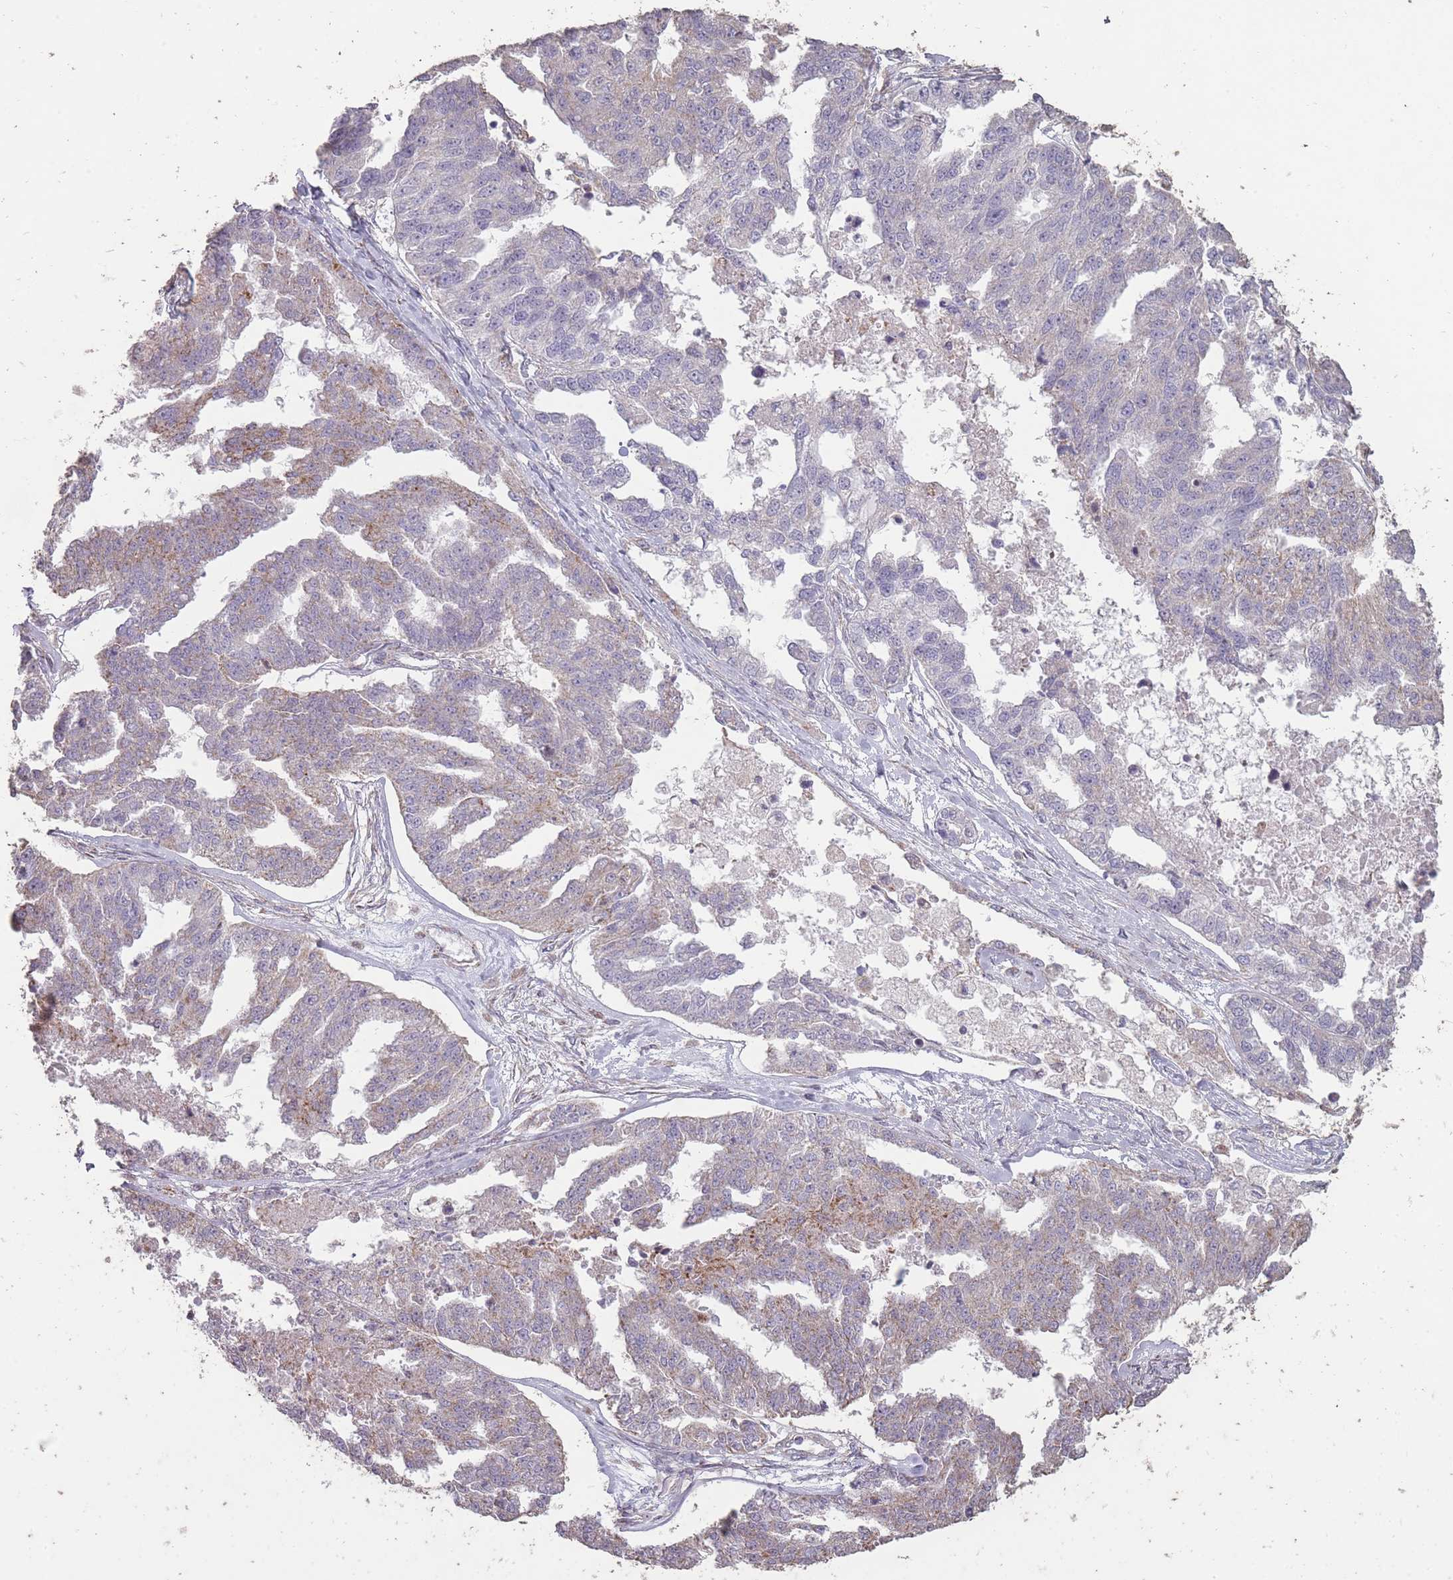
{"staining": {"intensity": "weak", "quantity": "<25%", "location": "cytoplasmic/membranous"}, "tissue": "ovarian cancer", "cell_type": "Tumor cells", "image_type": "cancer", "snomed": [{"axis": "morphology", "description": "Cystadenocarcinoma, serous, NOS"}, {"axis": "topography", "description": "Ovary"}], "caption": "IHC photomicrograph of ovarian serous cystadenocarcinoma stained for a protein (brown), which reveals no expression in tumor cells.", "gene": "CNOT8", "patient": {"sex": "female", "age": 58}}